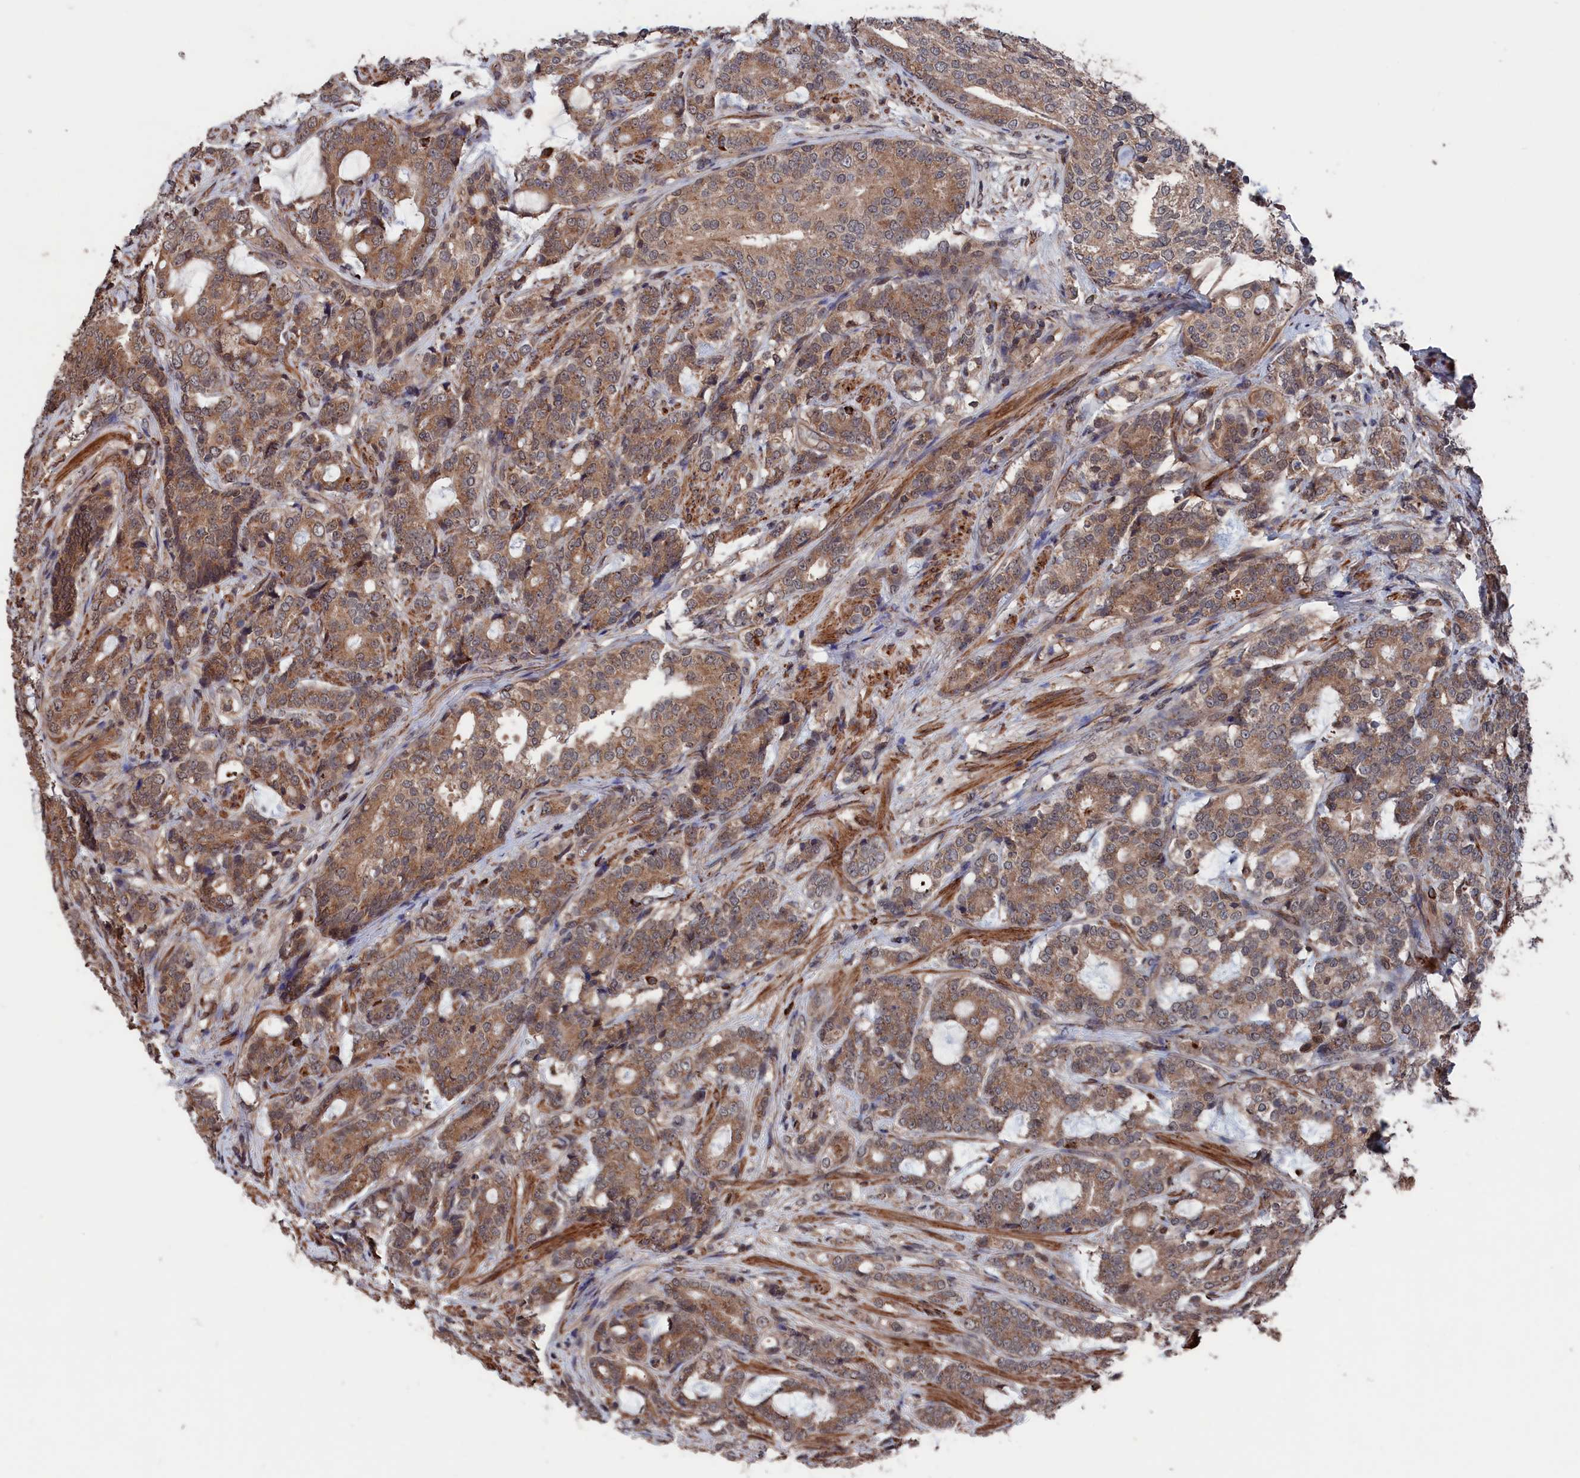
{"staining": {"intensity": "moderate", "quantity": ">75%", "location": "cytoplasmic/membranous"}, "tissue": "prostate cancer", "cell_type": "Tumor cells", "image_type": "cancer", "snomed": [{"axis": "morphology", "description": "Adenocarcinoma, High grade"}, {"axis": "topography", "description": "Prostate"}], "caption": "Brown immunohistochemical staining in prostate cancer (high-grade adenocarcinoma) shows moderate cytoplasmic/membranous staining in about >75% of tumor cells.", "gene": "PDE12", "patient": {"sex": "male", "age": 67}}